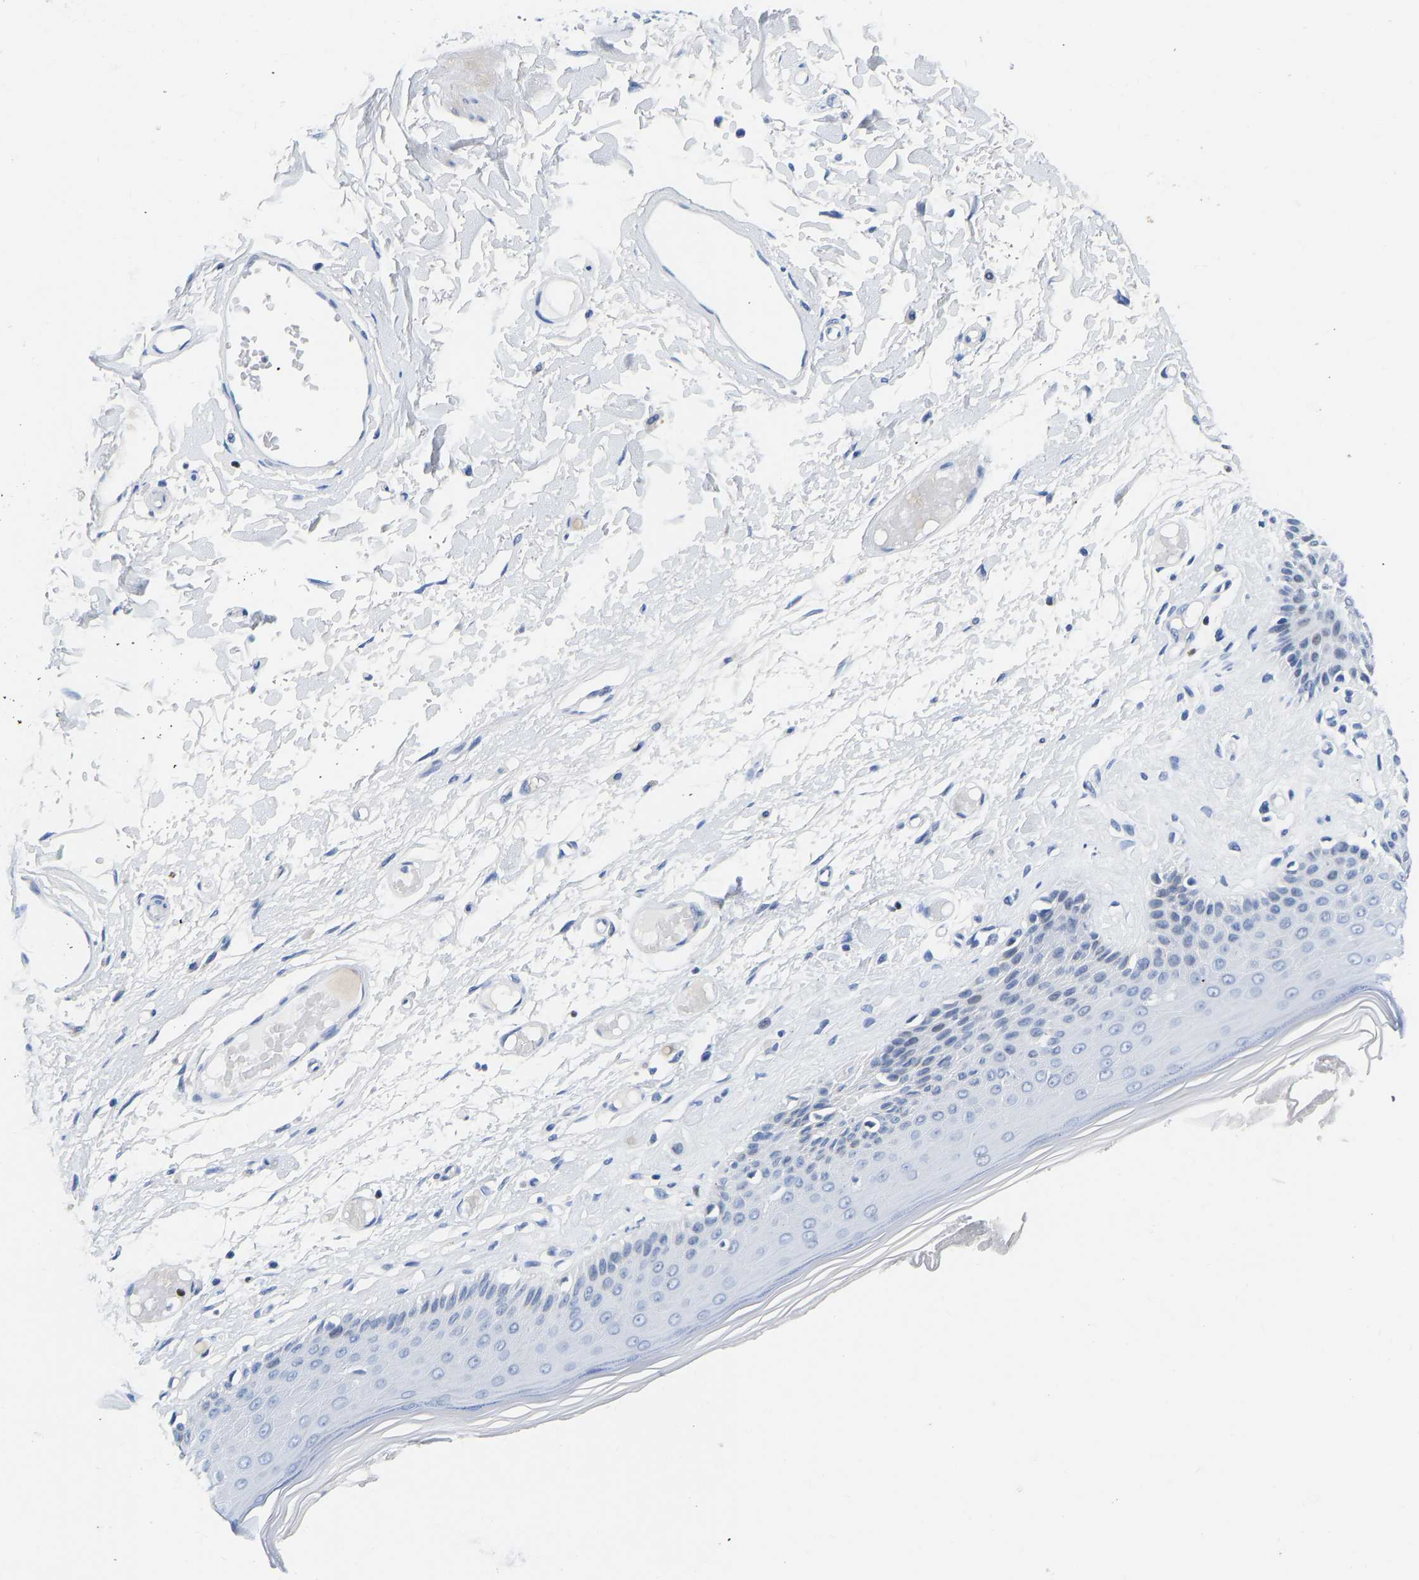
{"staining": {"intensity": "weak", "quantity": "<25%", "location": "cytoplasmic/membranous"}, "tissue": "skin", "cell_type": "Epidermal cells", "image_type": "normal", "snomed": [{"axis": "morphology", "description": "Normal tissue, NOS"}, {"axis": "topography", "description": "Vulva"}], "caption": "An immunohistochemistry (IHC) image of normal skin is shown. There is no staining in epidermal cells of skin.", "gene": "TCF7", "patient": {"sex": "female", "age": 73}}